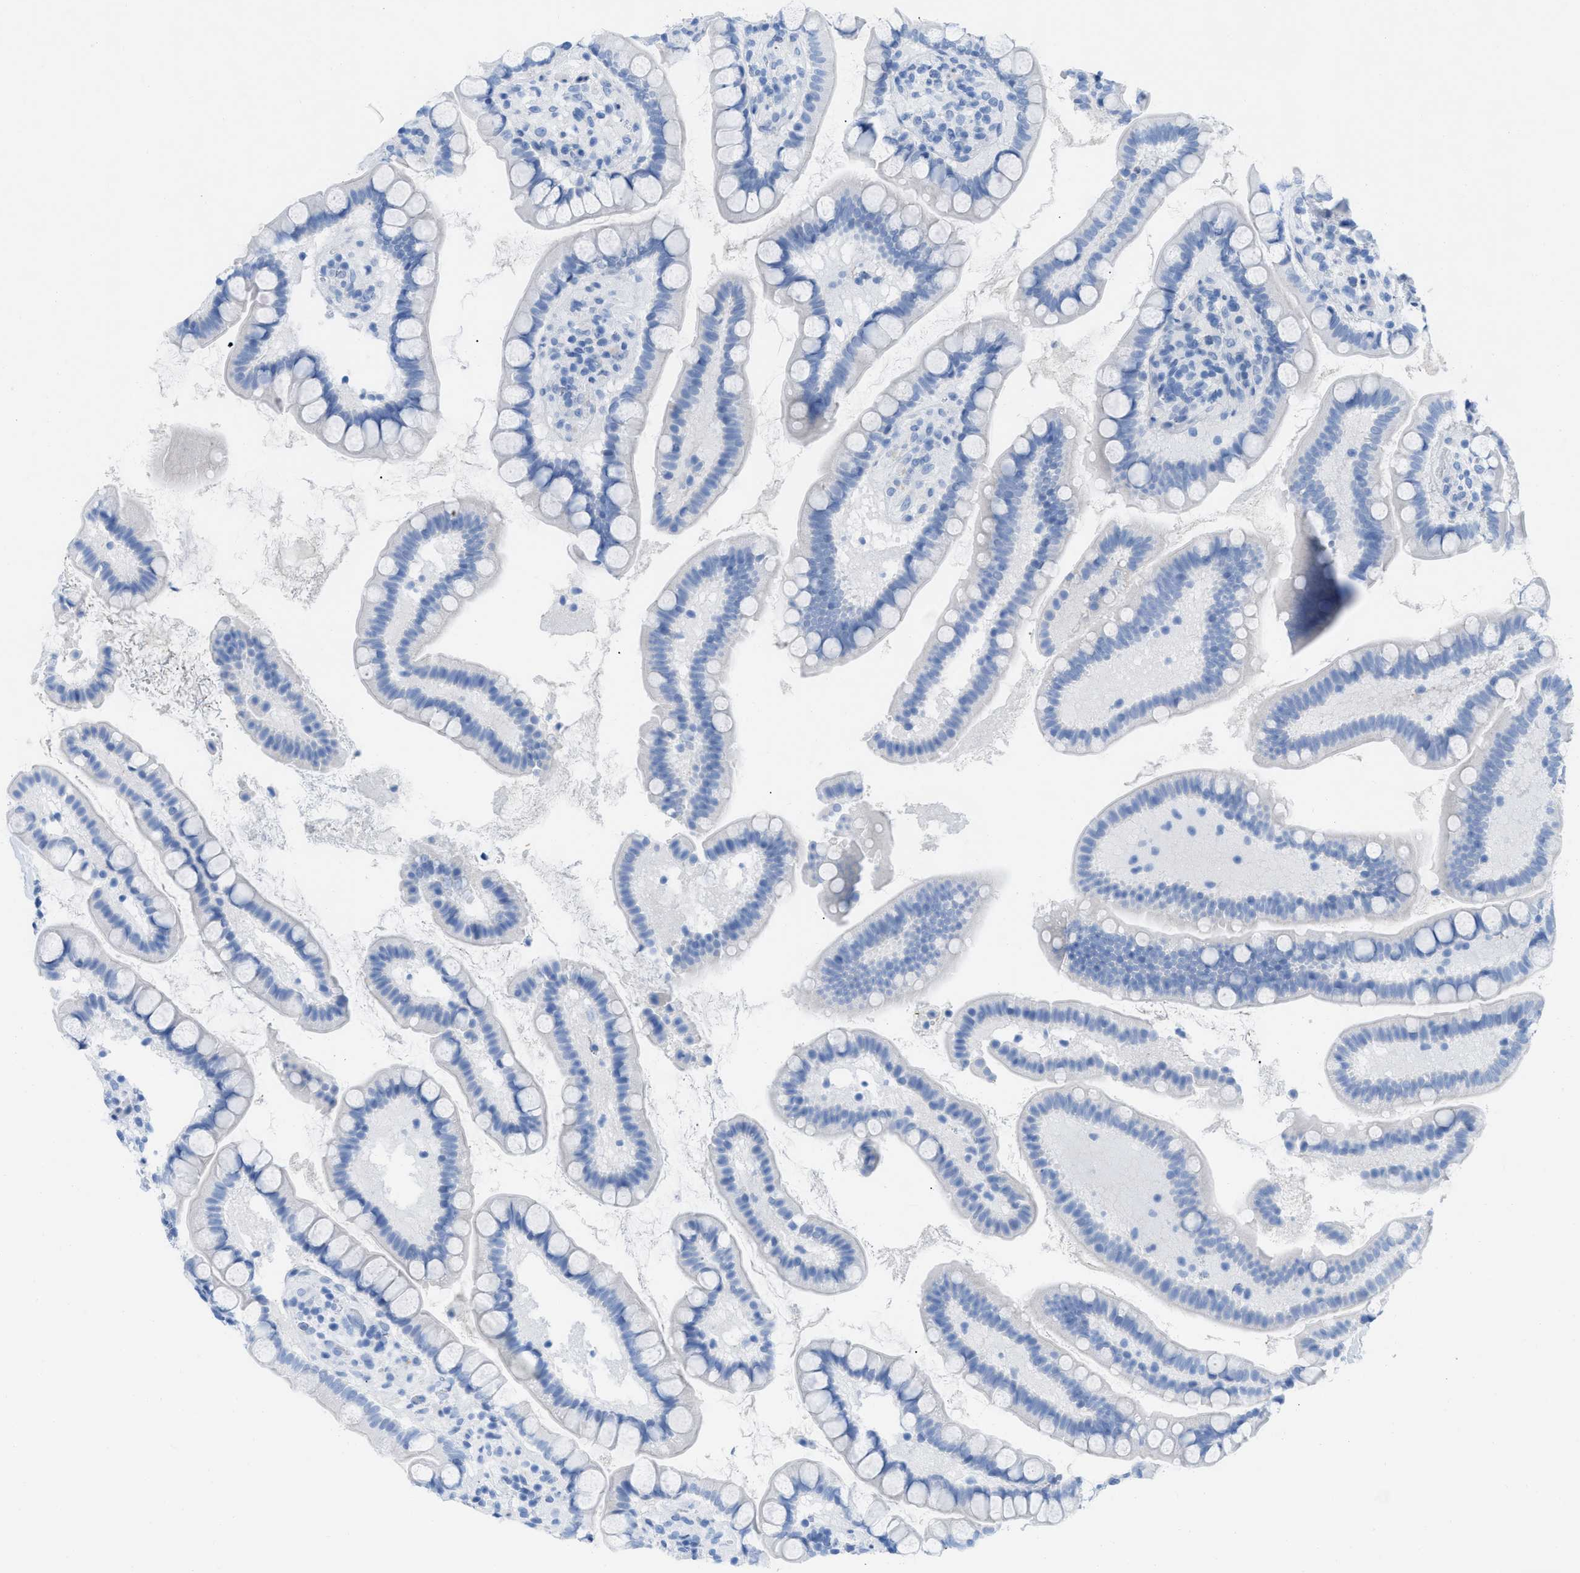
{"staining": {"intensity": "negative", "quantity": "none", "location": "none"}, "tissue": "small intestine", "cell_type": "Glandular cells", "image_type": "normal", "snomed": [{"axis": "morphology", "description": "Normal tissue, NOS"}, {"axis": "topography", "description": "Small intestine"}], "caption": "IHC of benign small intestine shows no expression in glandular cells.", "gene": "TCL1A", "patient": {"sex": "female", "age": 84}}